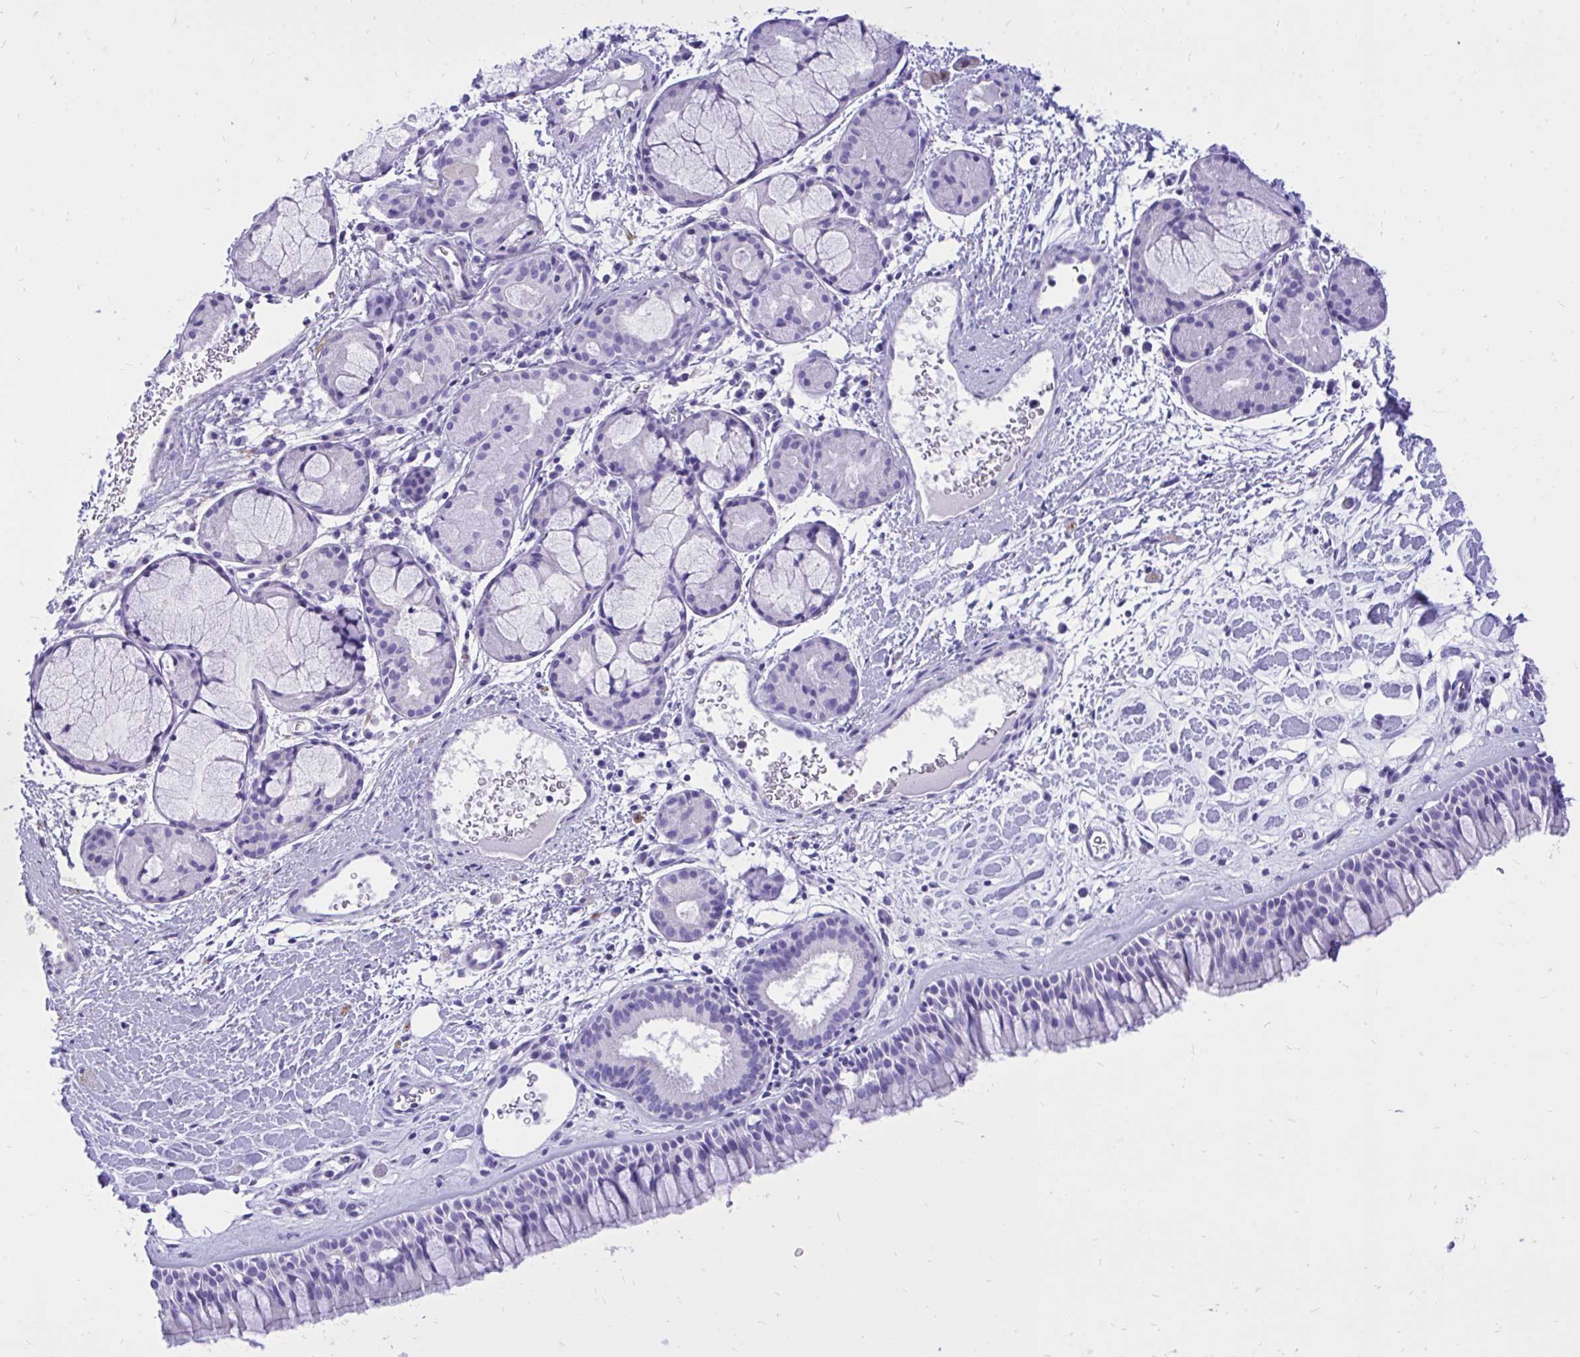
{"staining": {"intensity": "negative", "quantity": "none", "location": "none"}, "tissue": "nasopharynx", "cell_type": "Respiratory epithelial cells", "image_type": "normal", "snomed": [{"axis": "morphology", "description": "Normal tissue, NOS"}, {"axis": "topography", "description": "Nasopharynx"}], "caption": "The IHC photomicrograph has no significant expression in respiratory epithelial cells of nasopharynx.", "gene": "MON1A", "patient": {"sex": "male", "age": 65}}